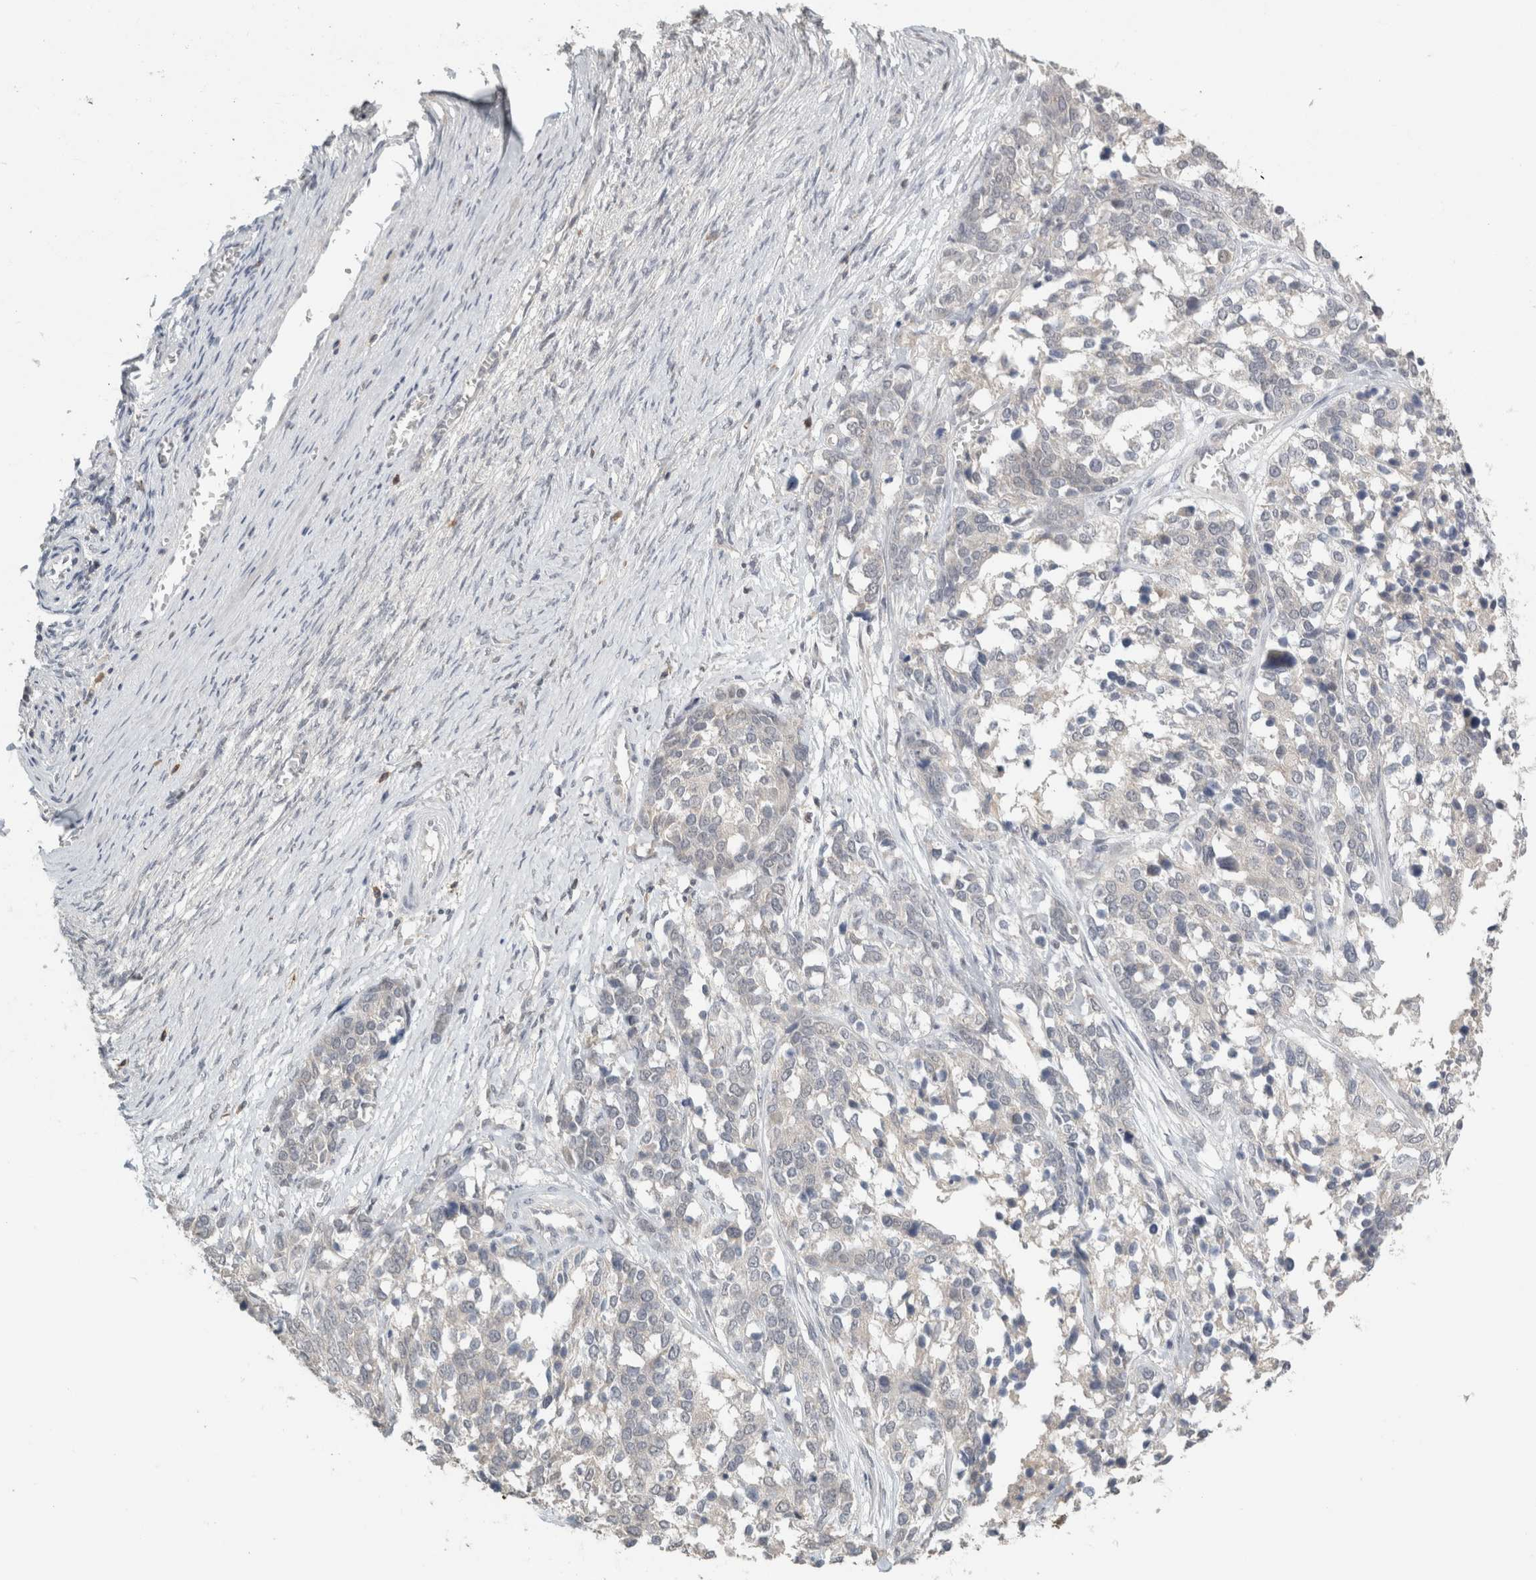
{"staining": {"intensity": "negative", "quantity": "none", "location": "none"}, "tissue": "ovarian cancer", "cell_type": "Tumor cells", "image_type": "cancer", "snomed": [{"axis": "morphology", "description": "Cystadenocarcinoma, serous, NOS"}, {"axis": "topography", "description": "Ovary"}], "caption": "Immunohistochemistry histopathology image of neoplastic tissue: human ovarian cancer stained with DAB reveals no significant protein staining in tumor cells. (DAB (3,3'-diaminobenzidine) immunohistochemistry (IHC) with hematoxylin counter stain).", "gene": "TRAT1", "patient": {"sex": "female", "age": 44}}